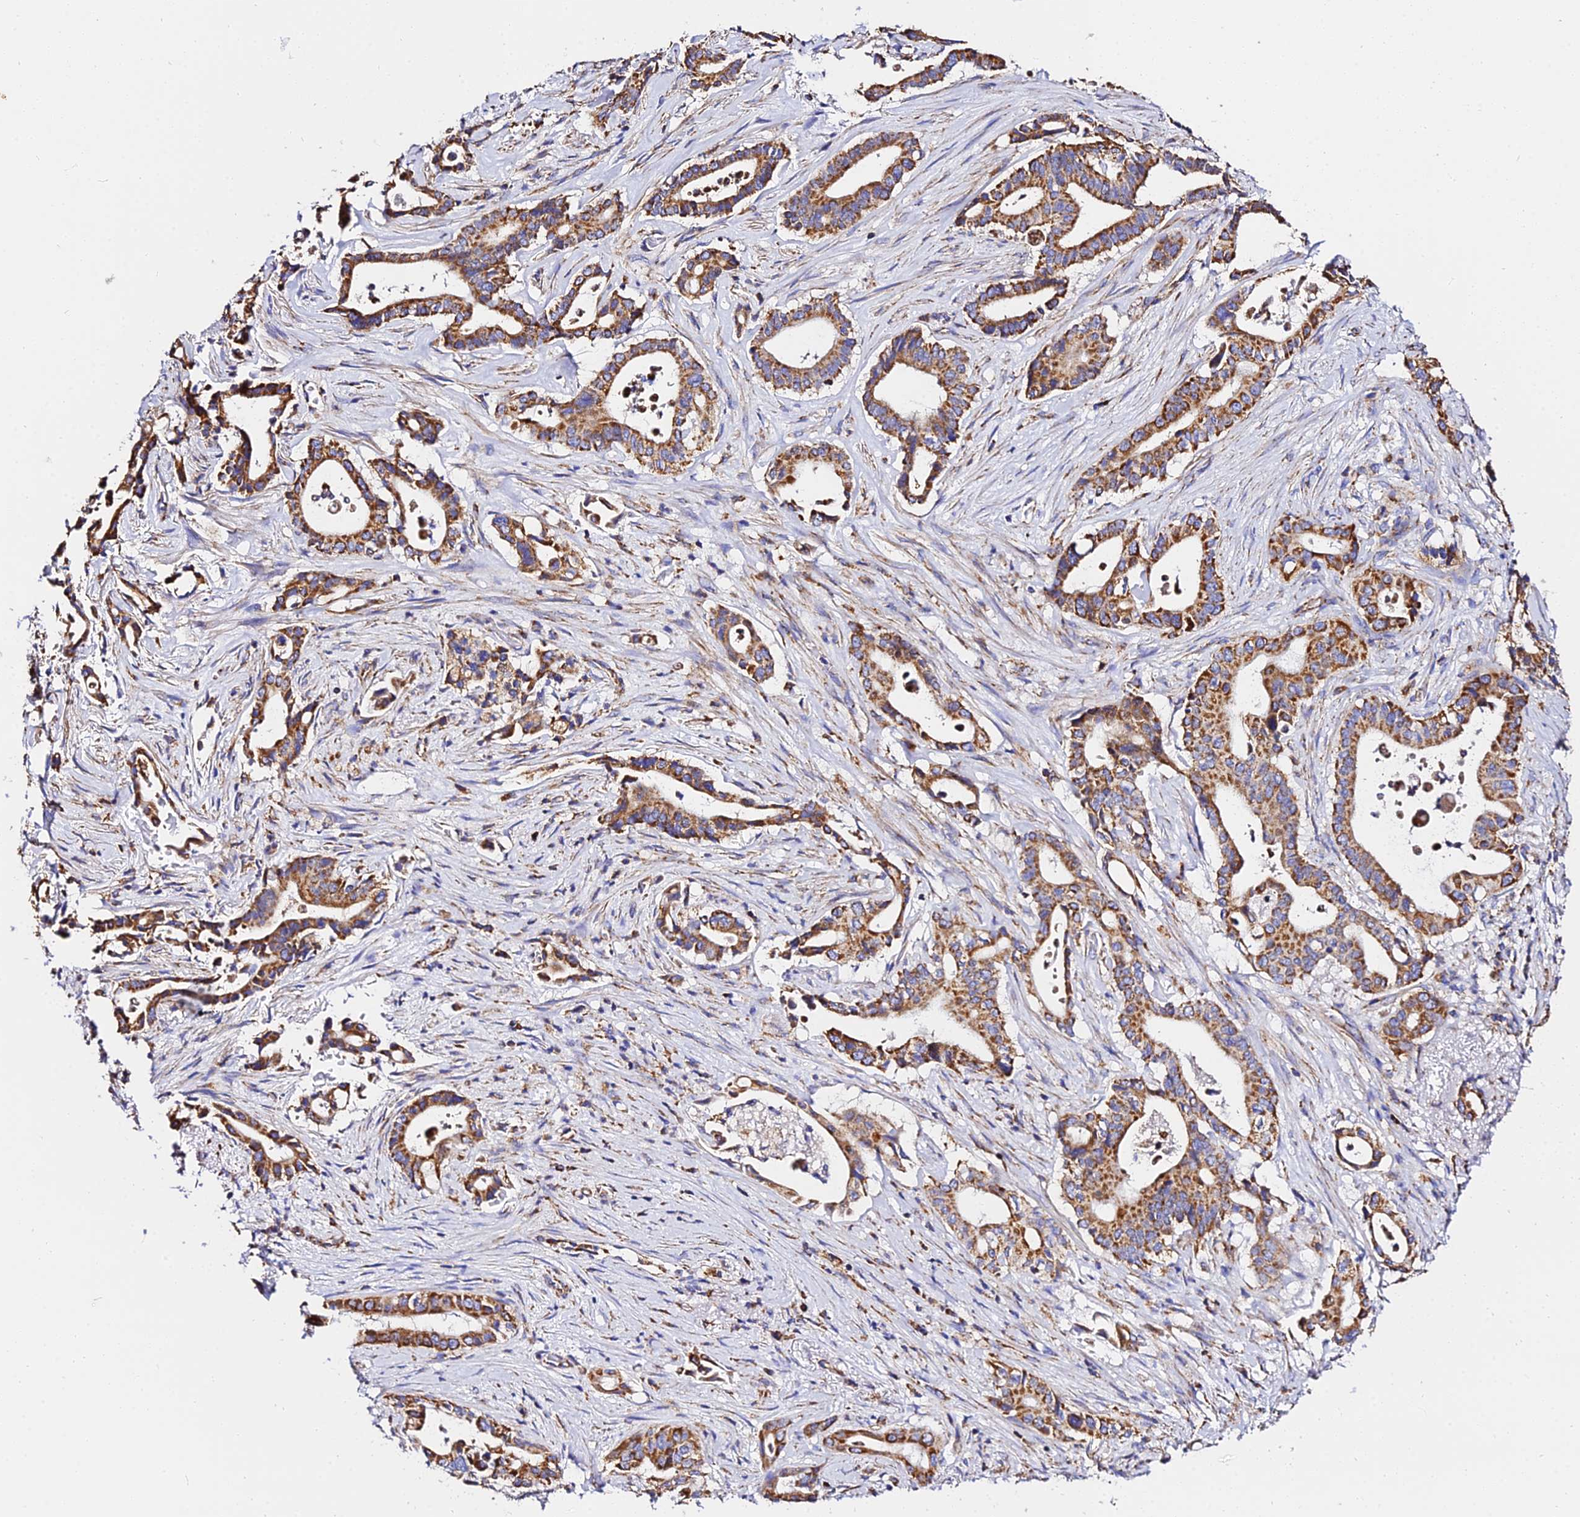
{"staining": {"intensity": "strong", "quantity": ">75%", "location": "cytoplasmic/membranous"}, "tissue": "pancreatic cancer", "cell_type": "Tumor cells", "image_type": "cancer", "snomed": [{"axis": "morphology", "description": "Adenocarcinoma, NOS"}, {"axis": "topography", "description": "Pancreas"}], "caption": "Immunohistochemistry staining of pancreatic adenocarcinoma, which displays high levels of strong cytoplasmic/membranous expression in about >75% of tumor cells indicating strong cytoplasmic/membranous protein positivity. The staining was performed using DAB (brown) for protein detection and nuclei were counterstained in hematoxylin (blue).", "gene": "ZNF573", "patient": {"sex": "female", "age": 77}}